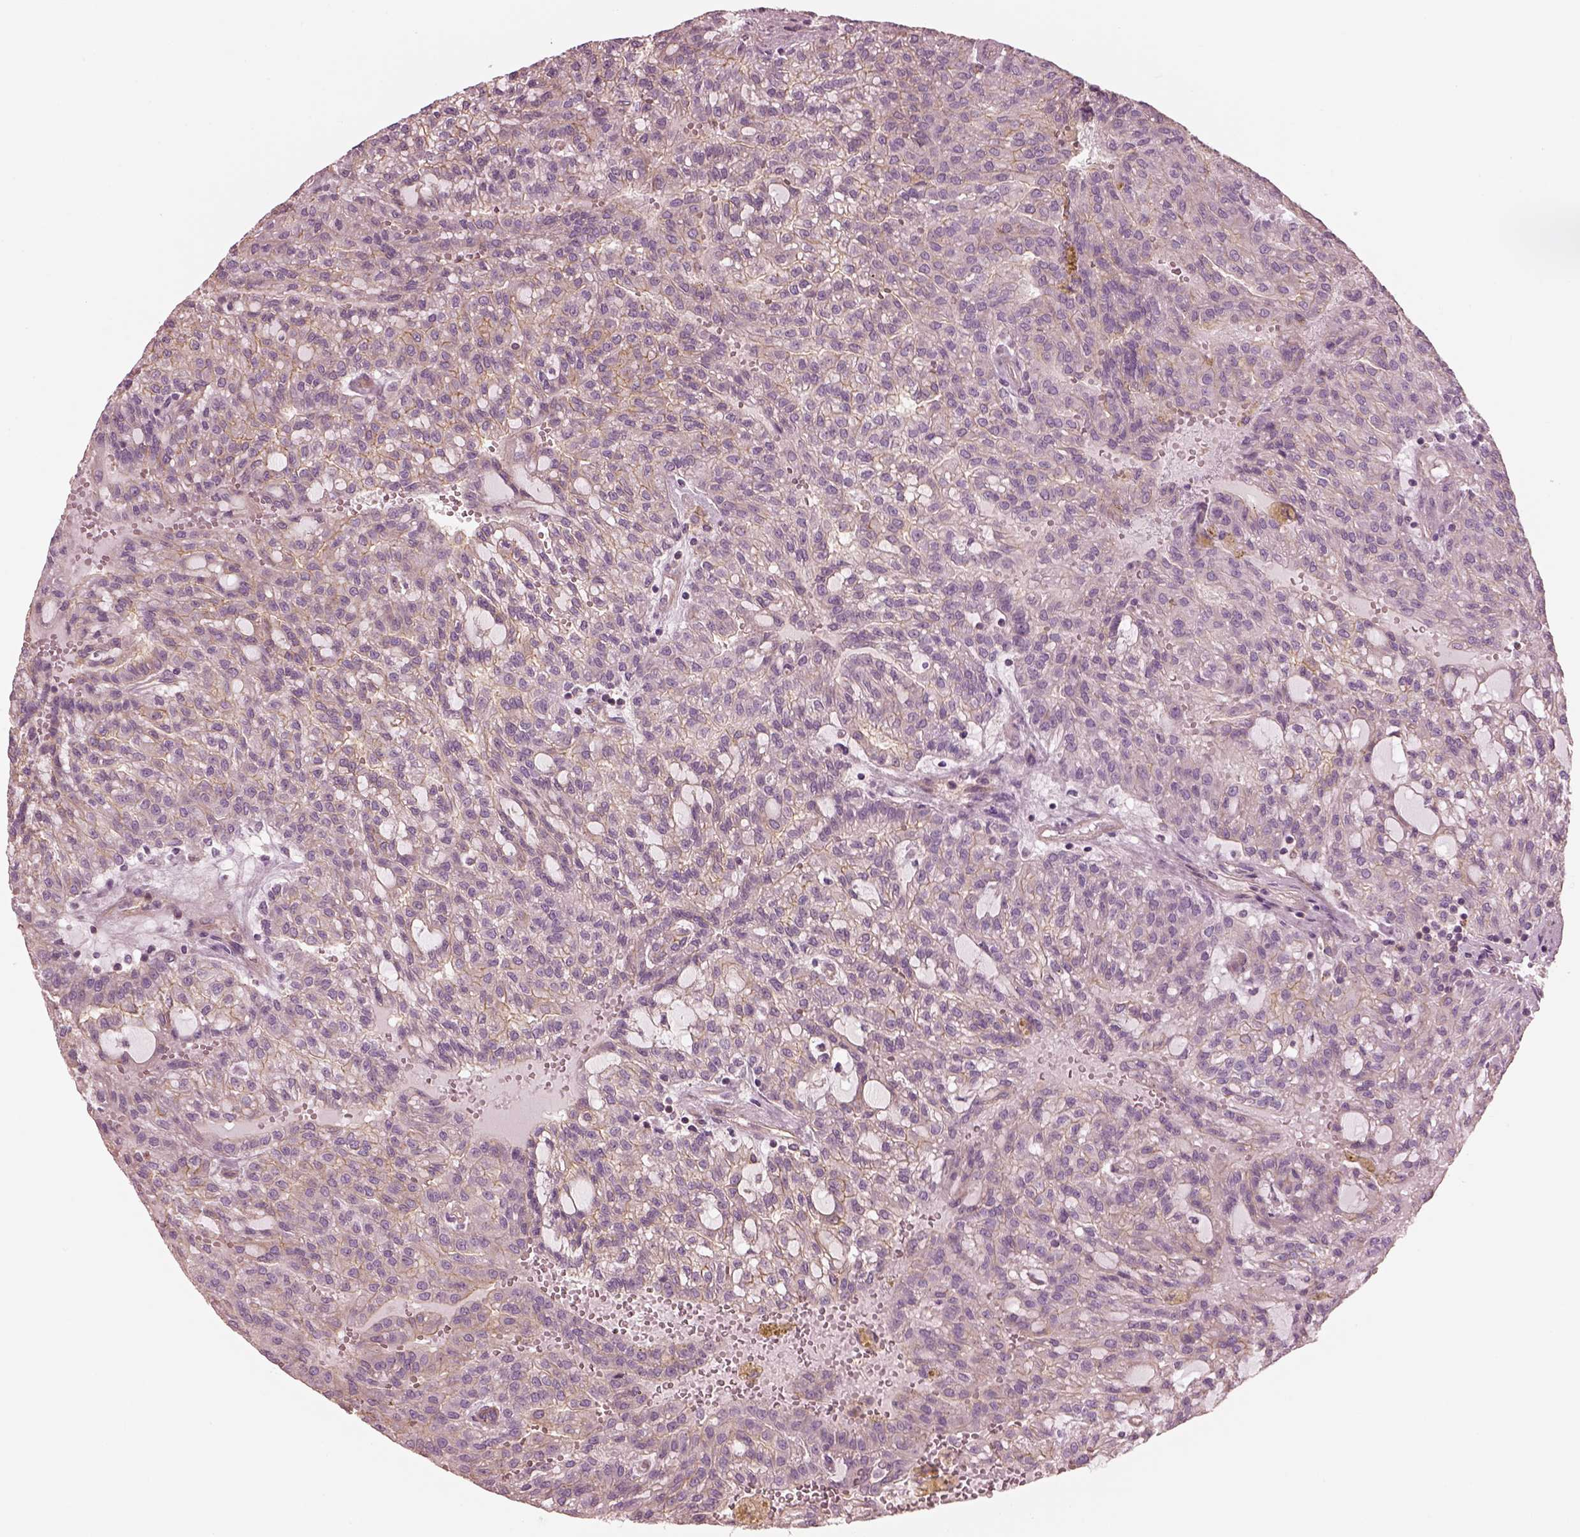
{"staining": {"intensity": "weak", "quantity": "25%-75%", "location": "cytoplasmic/membranous"}, "tissue": "renal cancer", "cell_type": "Tumor cells", "image_type": "cancer", "snomed": [{"axis": "morphology", "description": "Adenocarcinoma, NOS"}, {"axis": "topography", "description": "Kidney"}], "caption": "A photomicrograph of human renal cancer stained for a protein demonstrates weak cytoplasmic/membranous brown staining in tumor cells. The staining is performed using DAB brown chromogen to label protein expression. The nuclei are counter-stained blue using hematoxylin.", "gene": "ELAPOR1", "patient": {"sex": "male", "age": 63}}